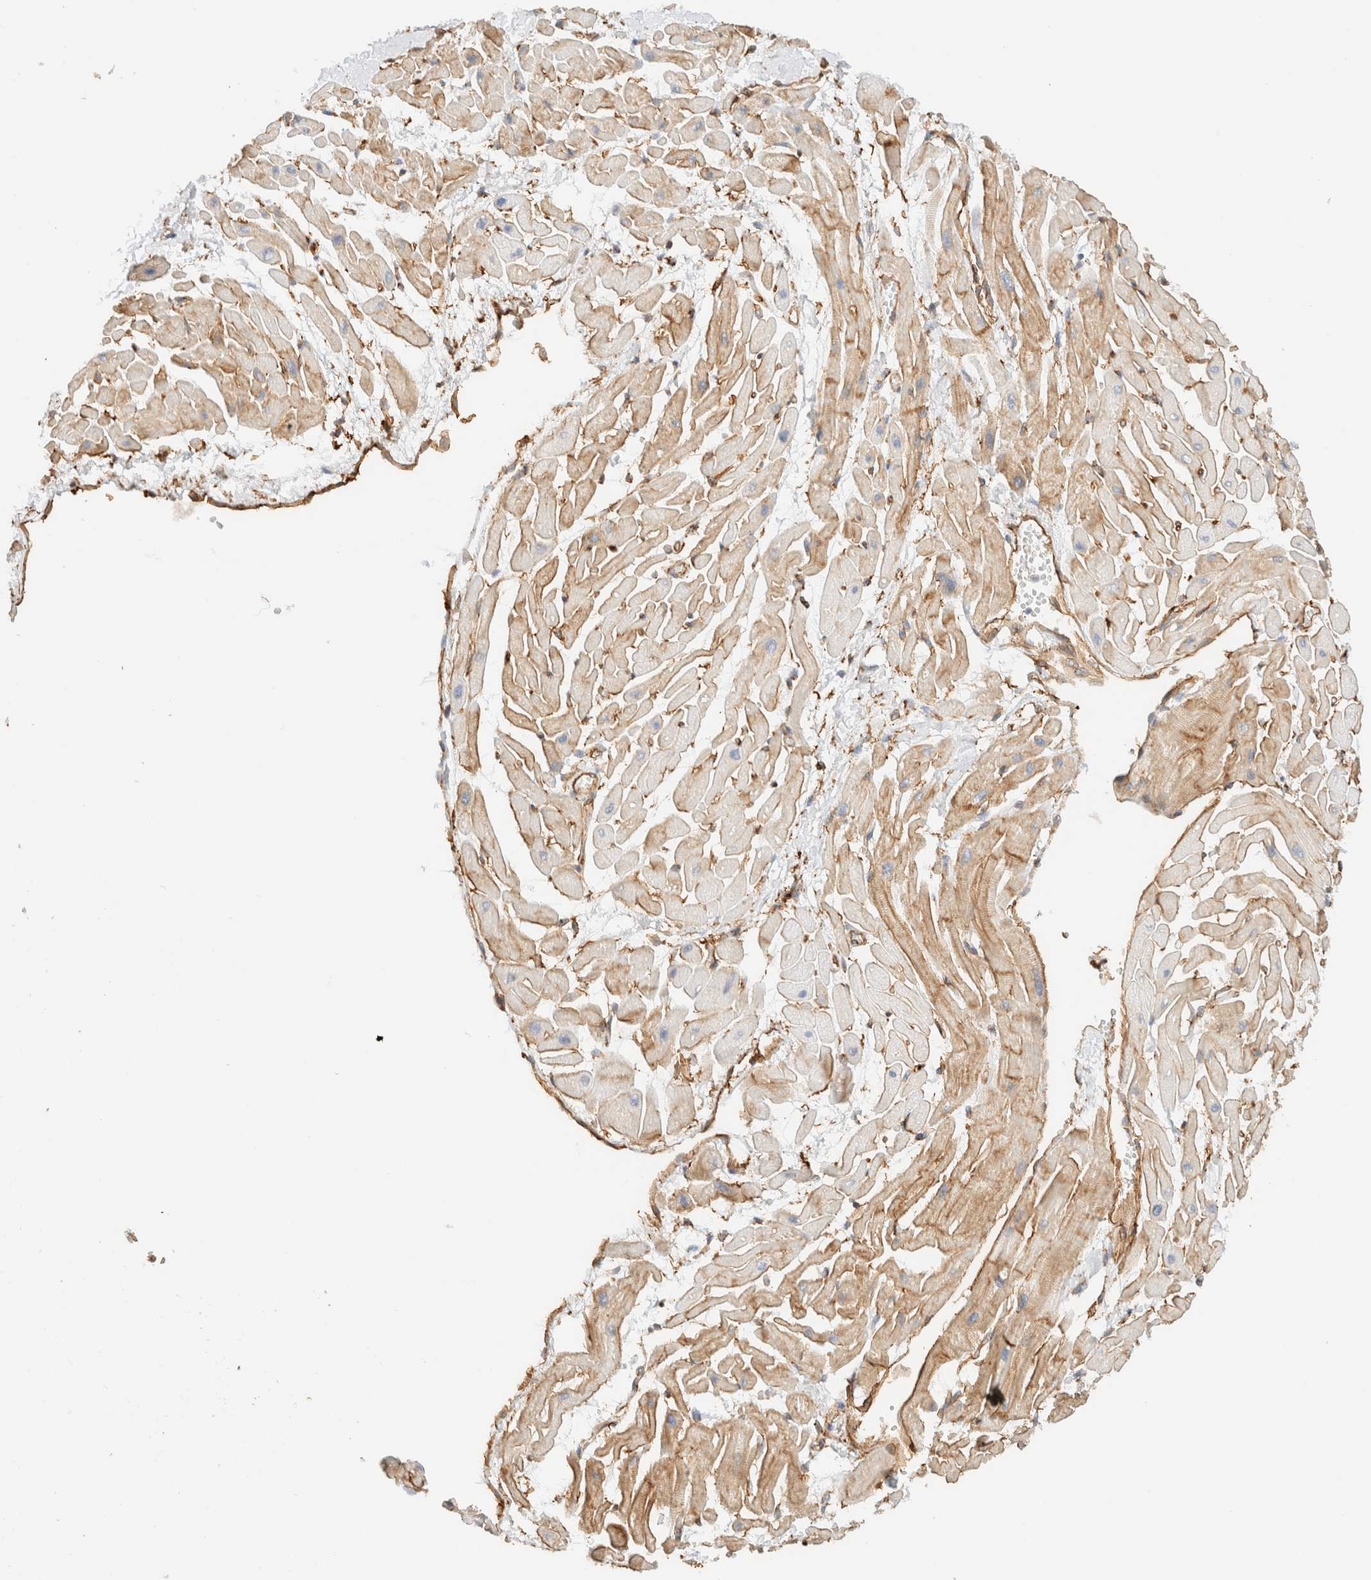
{"staining": {"intensity": "moderate", "quantity": ">75%", "location": "cytoplasmic/membranous"}, "tissue": "heart muscle", "cell_type": "Cardiomyocytes", "image_type": "normal", "snomed": [{"axis": "morphology", "description": "Normal tissue, NOS"}, {"axis": "topography", "description": "Heart"}], "caption": "Protein staining by IHC displays moderate cytoplasmic/membranous expression in about >75% of cardiomyocytes in benign heart muscle.", "gene": "CYB5R4", "patient": {"sex": "male", "age": 45}}